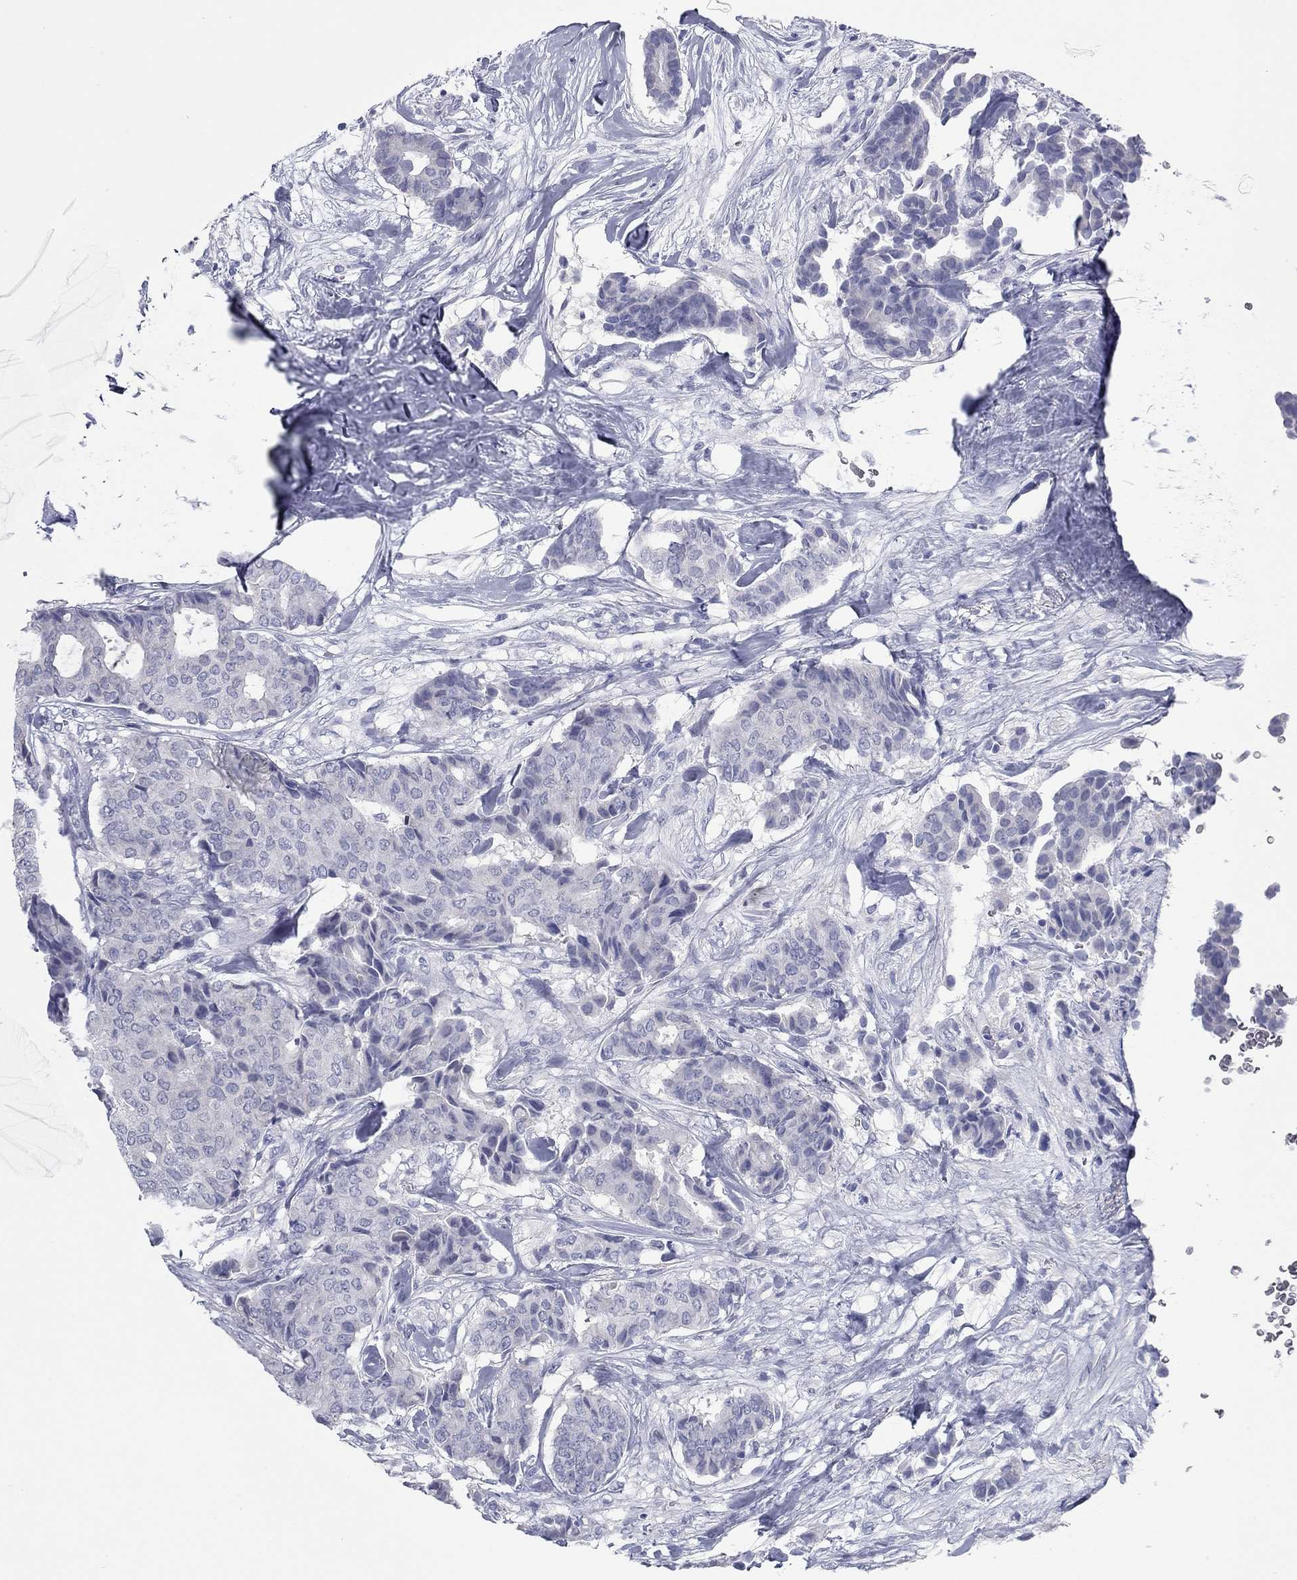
{"staining": {"intensity": "negative", "quantity": "none", "location": "none"}, "tissue": "breast cancer", "cell_type": "Tumor cells", "image_type": "cancer", "snomed": [{"axis": "morphology", "description": "Duct carcinoma"}, {"axis": "topography", "description": "Breast"}], "caption": "IHC of human breast invasive ductal carcinoma reveals no positivity in tumor cells.", "gene": "KIRREL2", "patient": {"sex": "female", "age": 75}}